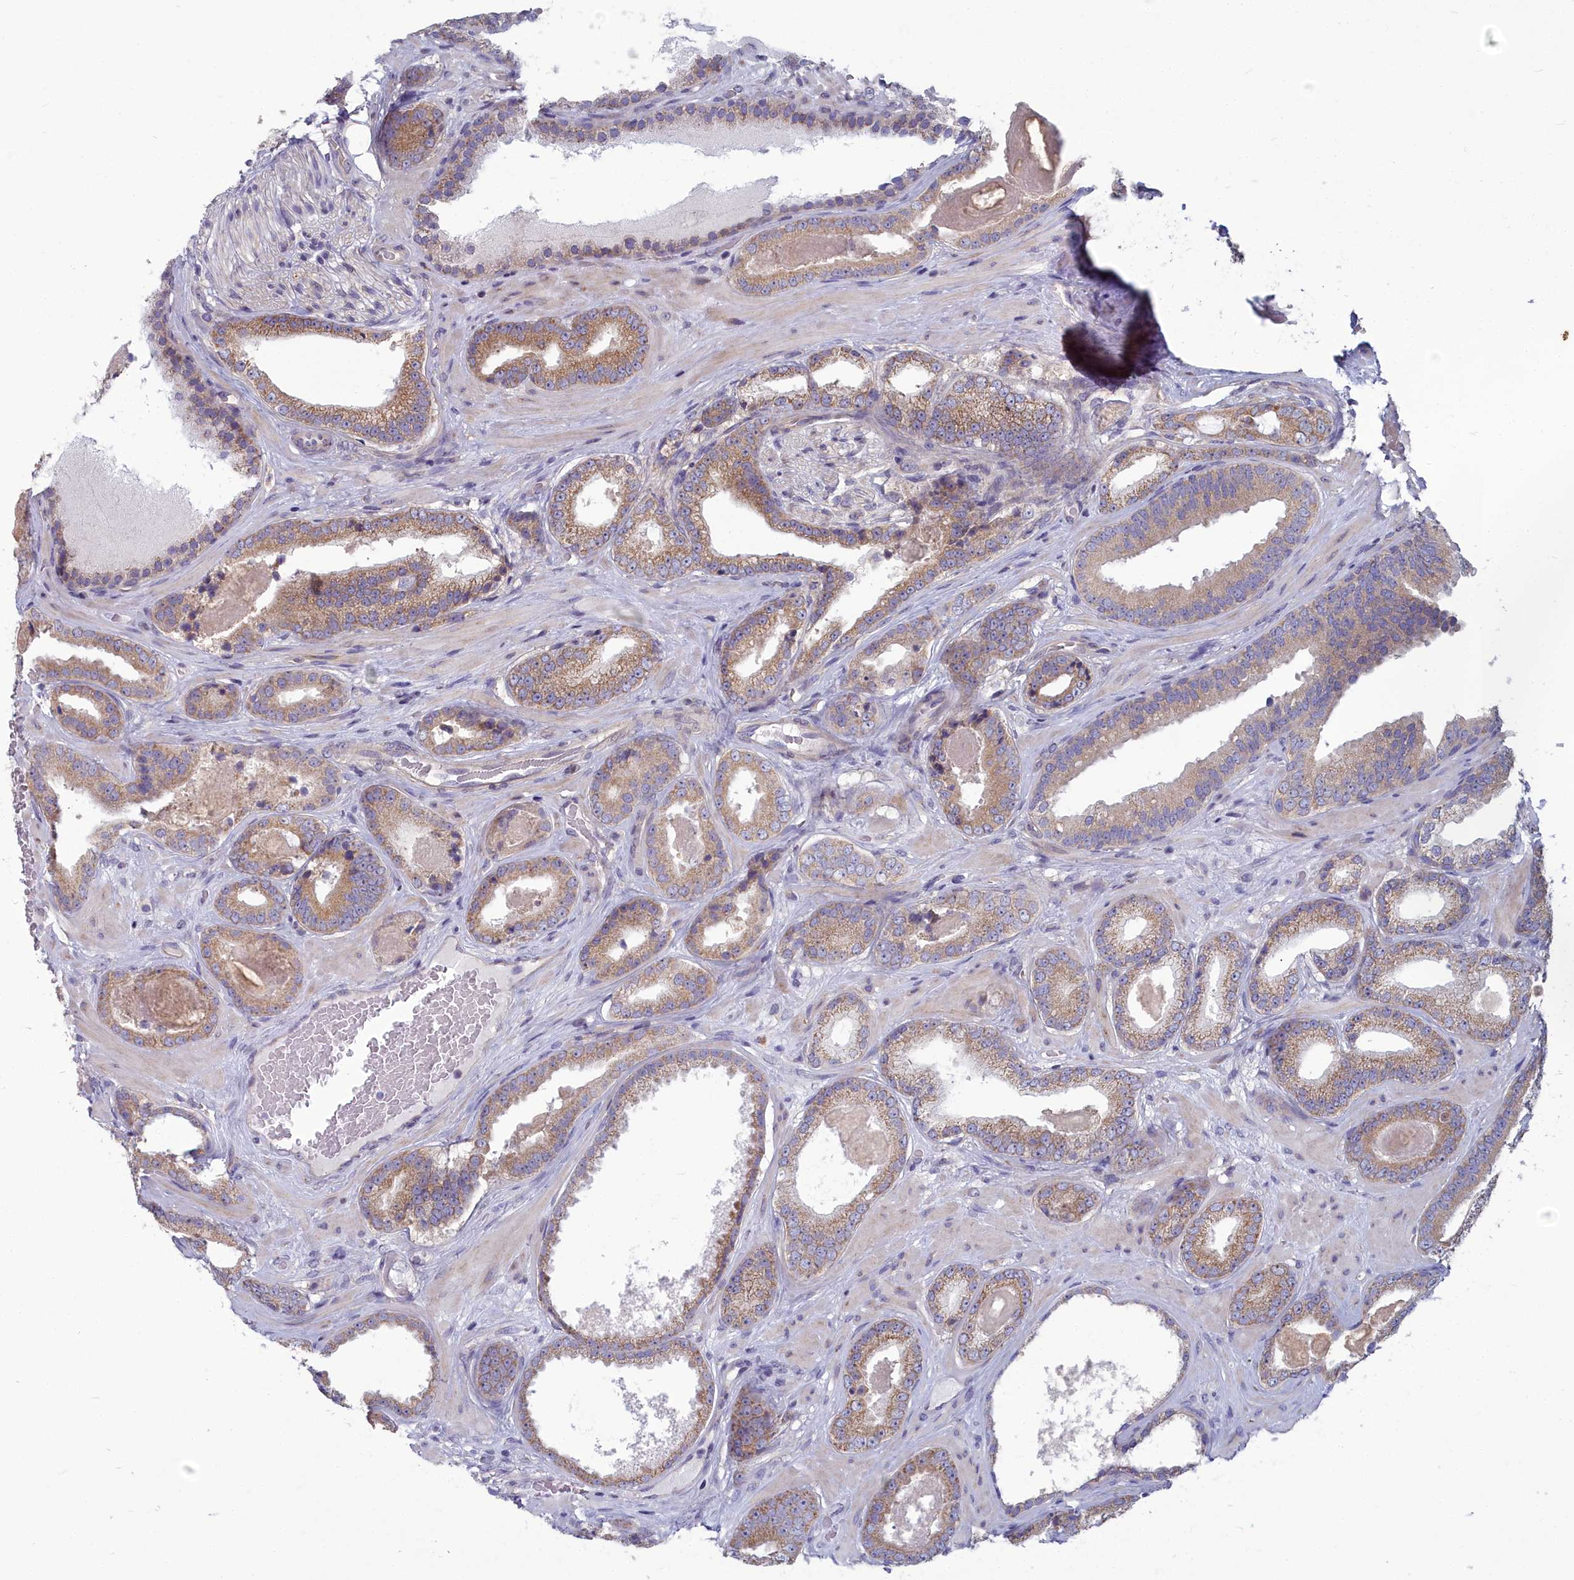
{"staining": {"intensity": "moderate", "quantity": ">75%", "location": "cytoplasmic/membranous"}, "tissue": "prostate cancer", "cell_type": "Tumor cells", "image_type": "cancer", "snomed": [{"axis": "morphology", "description": "Adenocarcinoma, Low grade"}, {"axis": "topography", "description": "Prostate"}], "caption": "The immunohistochemical stain shows moderate cytoplasmic/membranous positivity in tumor cells of adenocarcinoma (low-grade) (prostate) tissue.", "gene": "COX20", "patient": {"sex": "male", "age": 57}}